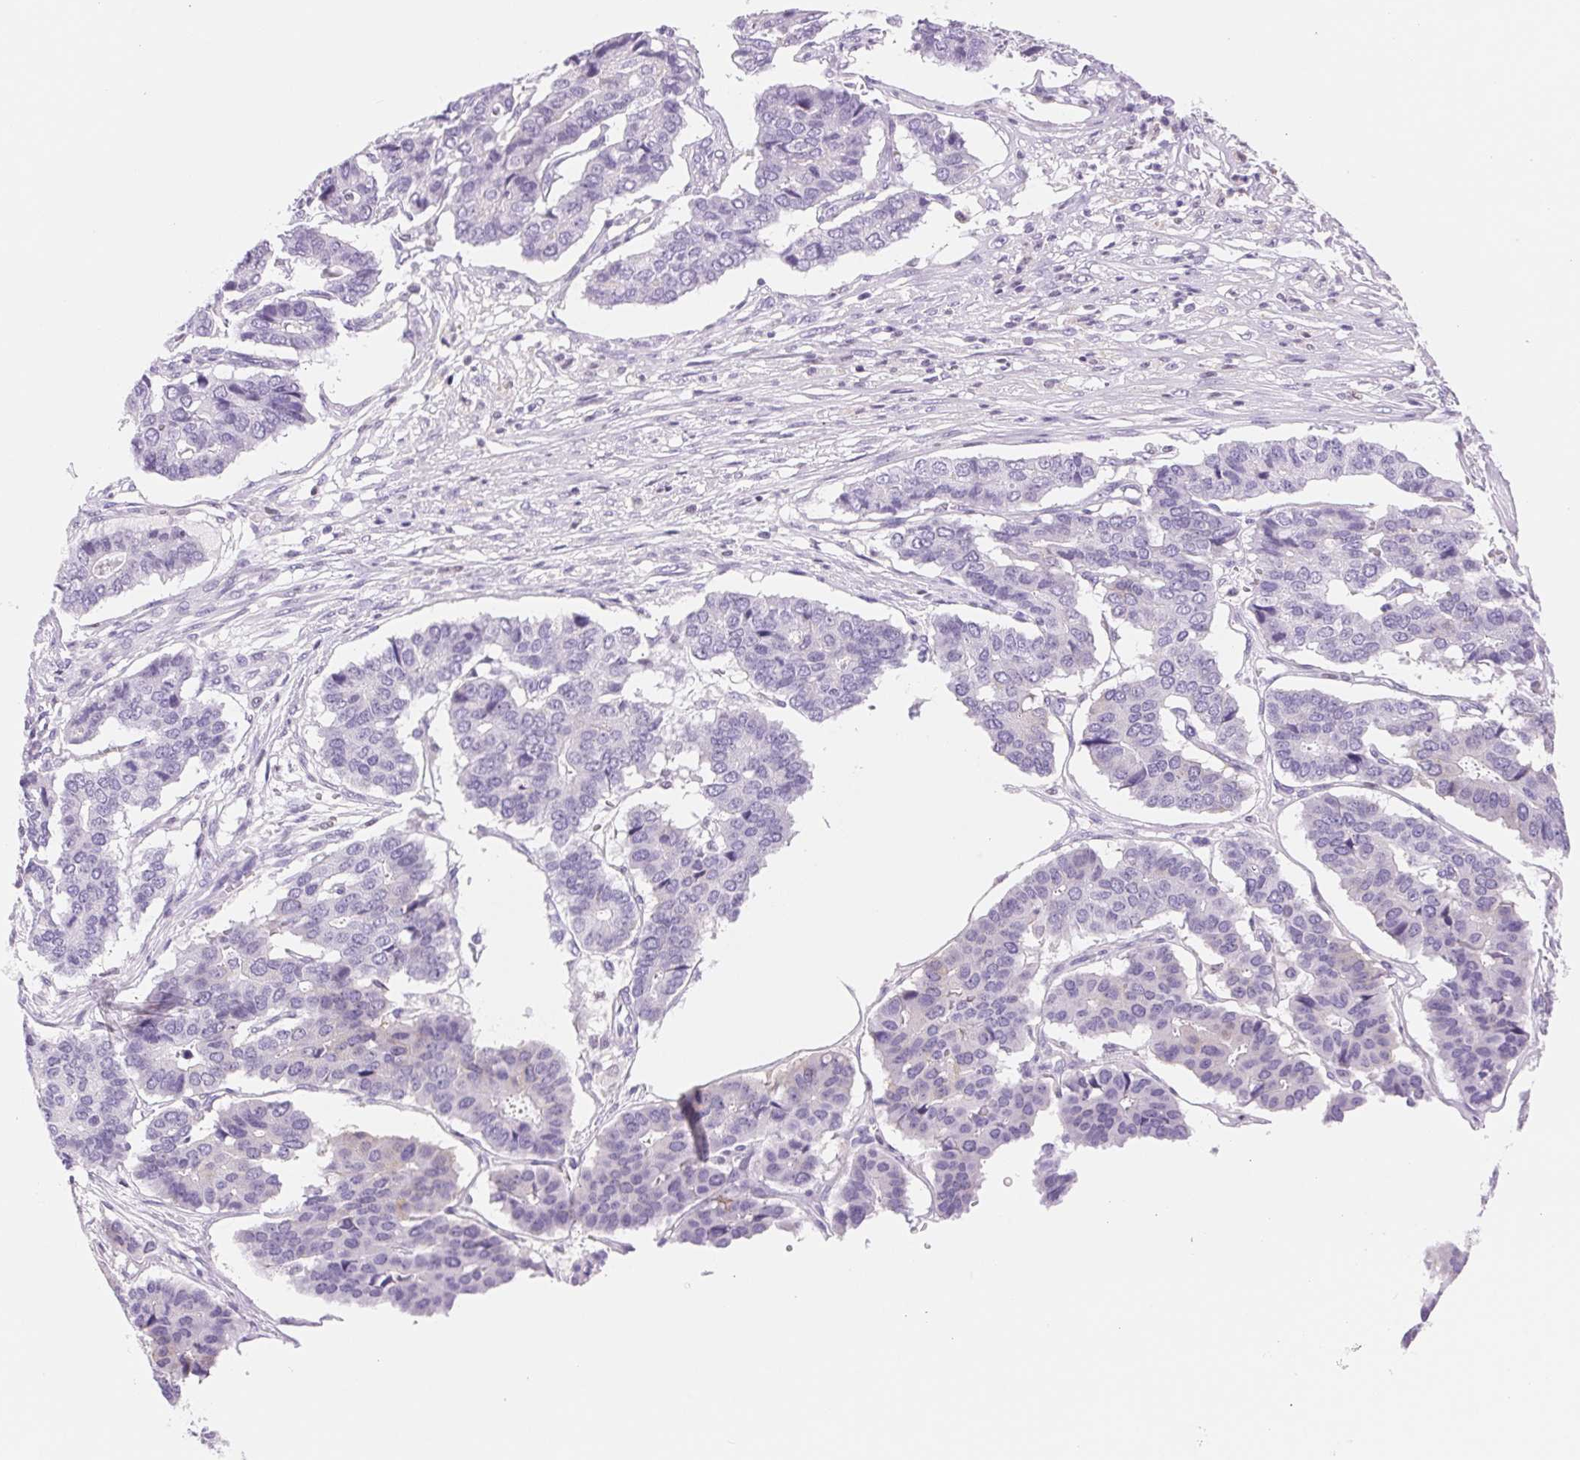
{"staining": {"intensity": "negative", "quantity": "none", "location": "none"}, "tissue": "pancreatic cancer", "cell_type": "Tumor cells", "image_type": "cancer", "snomed": [{"axis": "morphology", "description": "Adenocarcinoma, NOS"}, {"axis": "topography", "description": "Pancreas"}], "caption": "Pancreatic cancer was stained to show a protein in brown. There is no significant expression in tumor cells.", "gene": "ASGR2", "patient": {"sex": "male", "age": 50}}